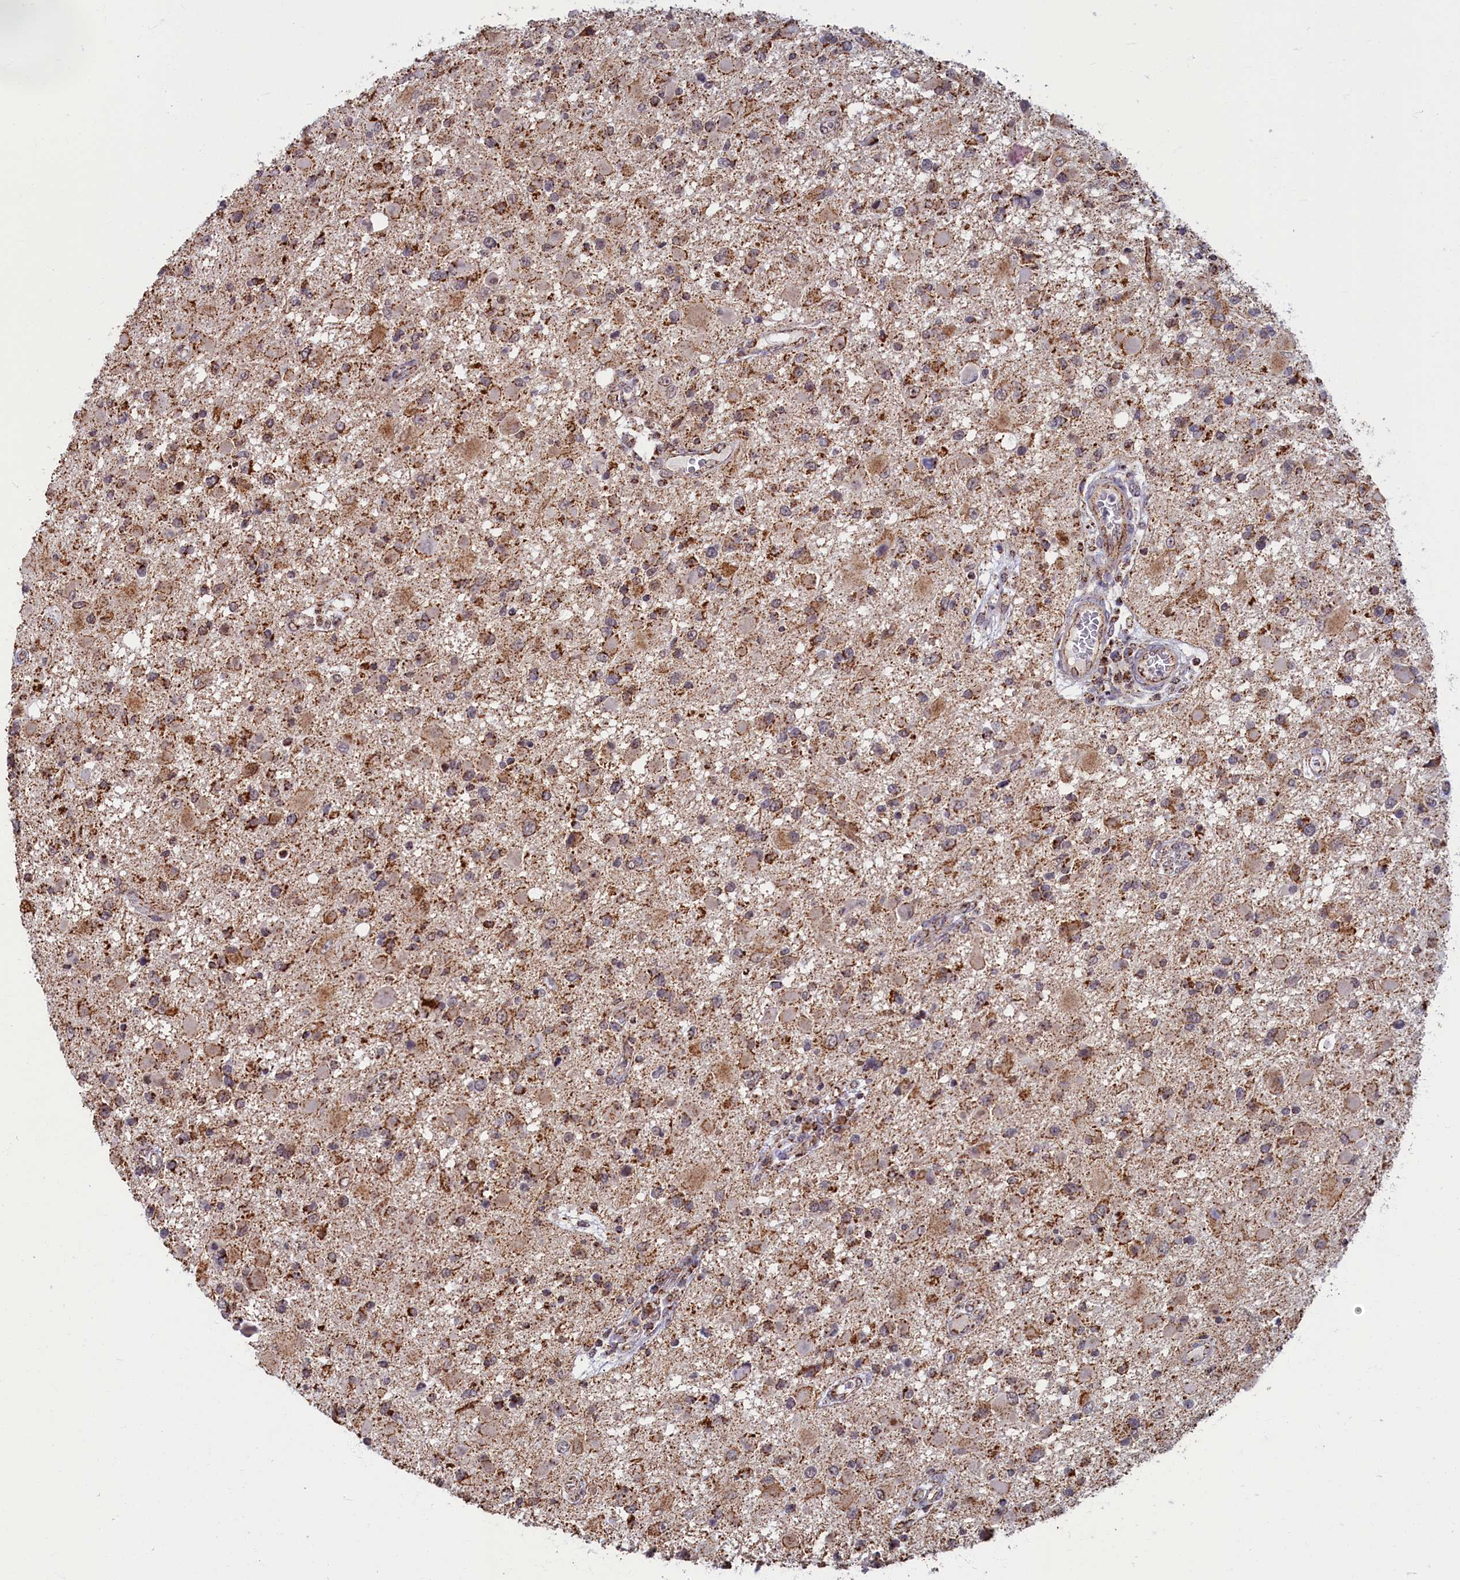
{"staining": {"intensity": "moderate", "quantity": ">75%", "location": "cytoplasmic/membranous"}, "tissue": "glioma", "cell_type": "Tumor cells", "image_type": "cancer", "snomed": [{"axis": "morphology", "description": "Glioma, malignant, High grade"}, {"axis": "topography", "description": "Brain"}], "caption": "Glioma was stained to show a protein in brown. There is medium levels of moderate cytoplasmic/membranous staining in about >75% of tumor cells.", "gene": "SPR", "patient": {"sex": "male", "age": 53}}